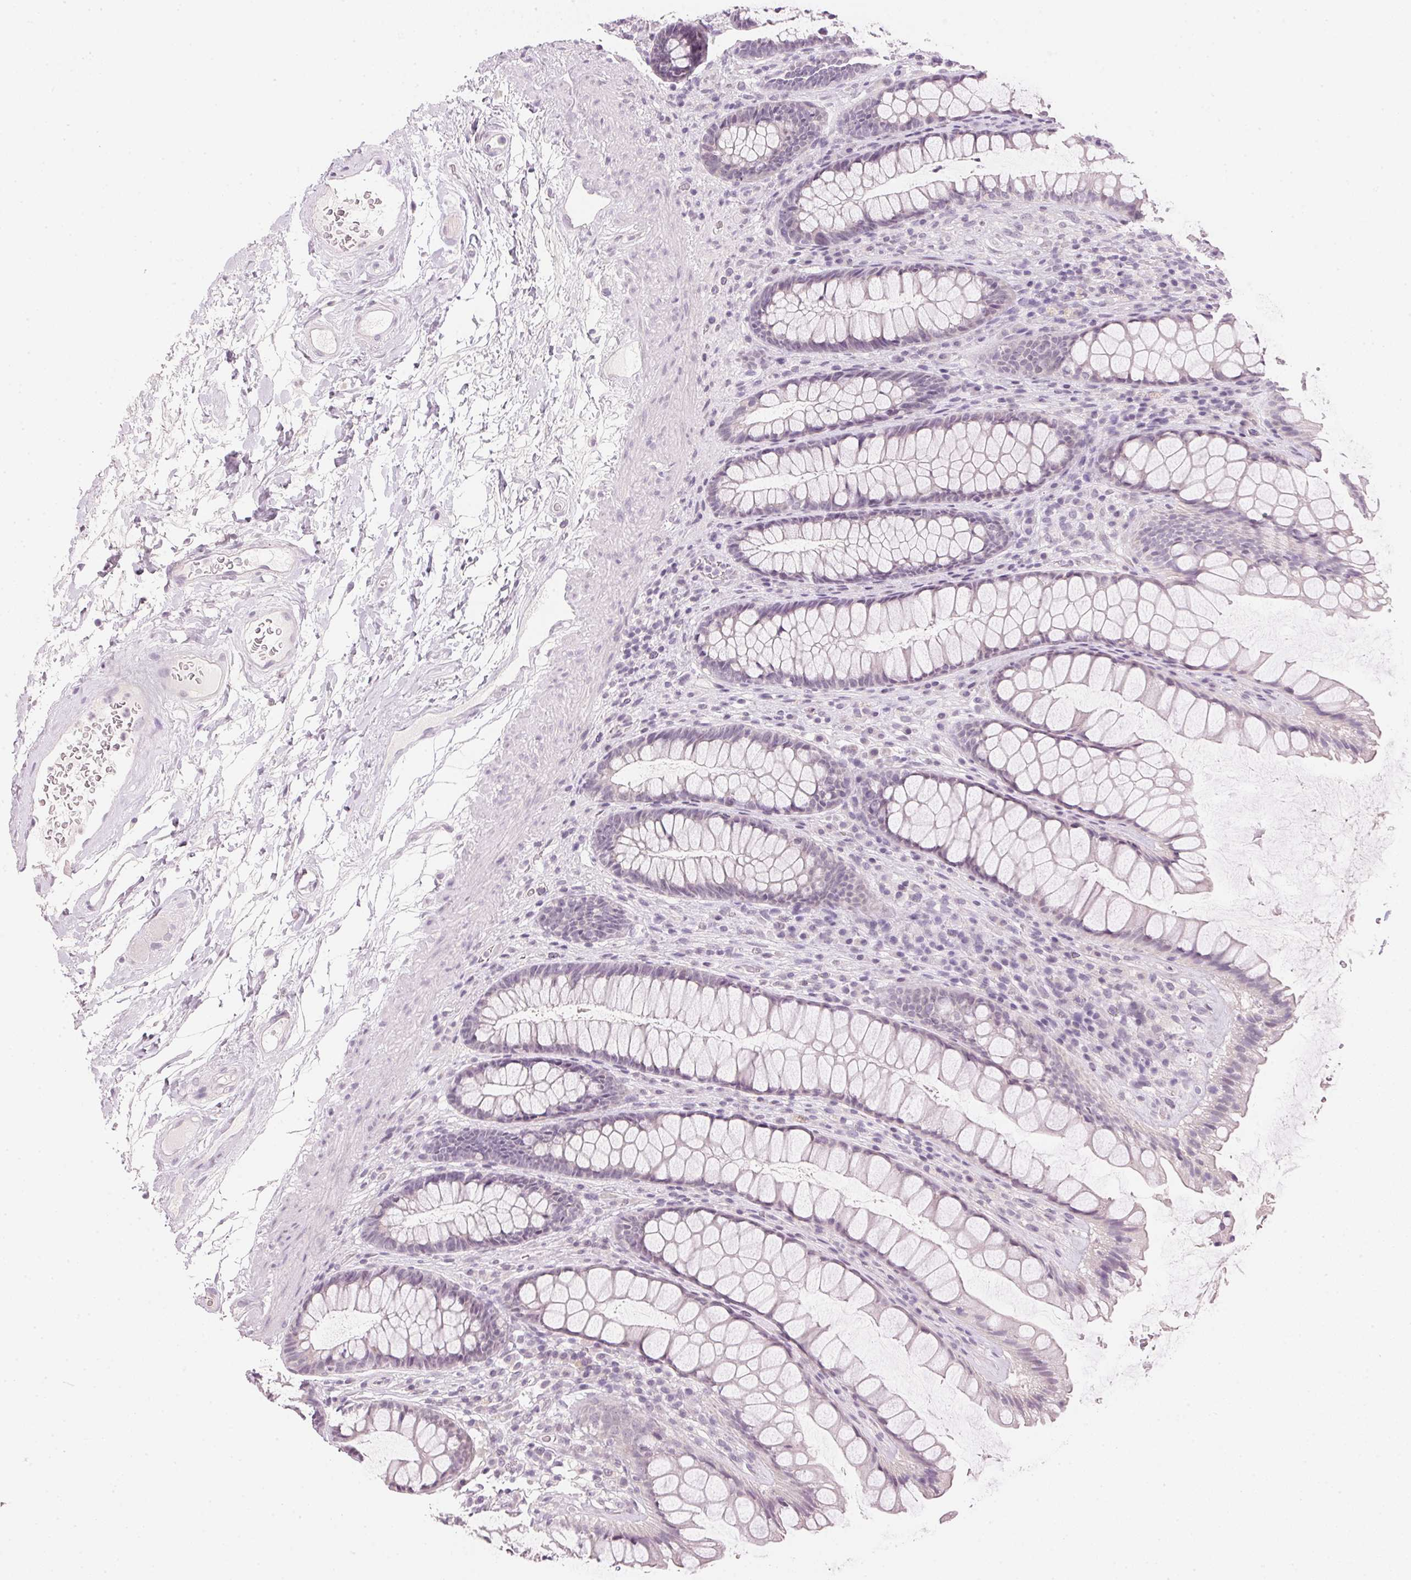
{"staining": {"intensity": "negative", "quantity": "none", "location": "none"}, "tissue": "rectum", "cell_type": "Glandular cells", "image_type": "normal", "snomed": [{"axis": "morphology", "description": "Normal tissue, NOS"}, {"axis": "topography", "description": "Rectum"}], "caption": "The histopathology image demonstrates no staining of glandular cells in normal rectum.", "gene": "IGFBP1", "patient": {"sex": "male", "age": 72}}